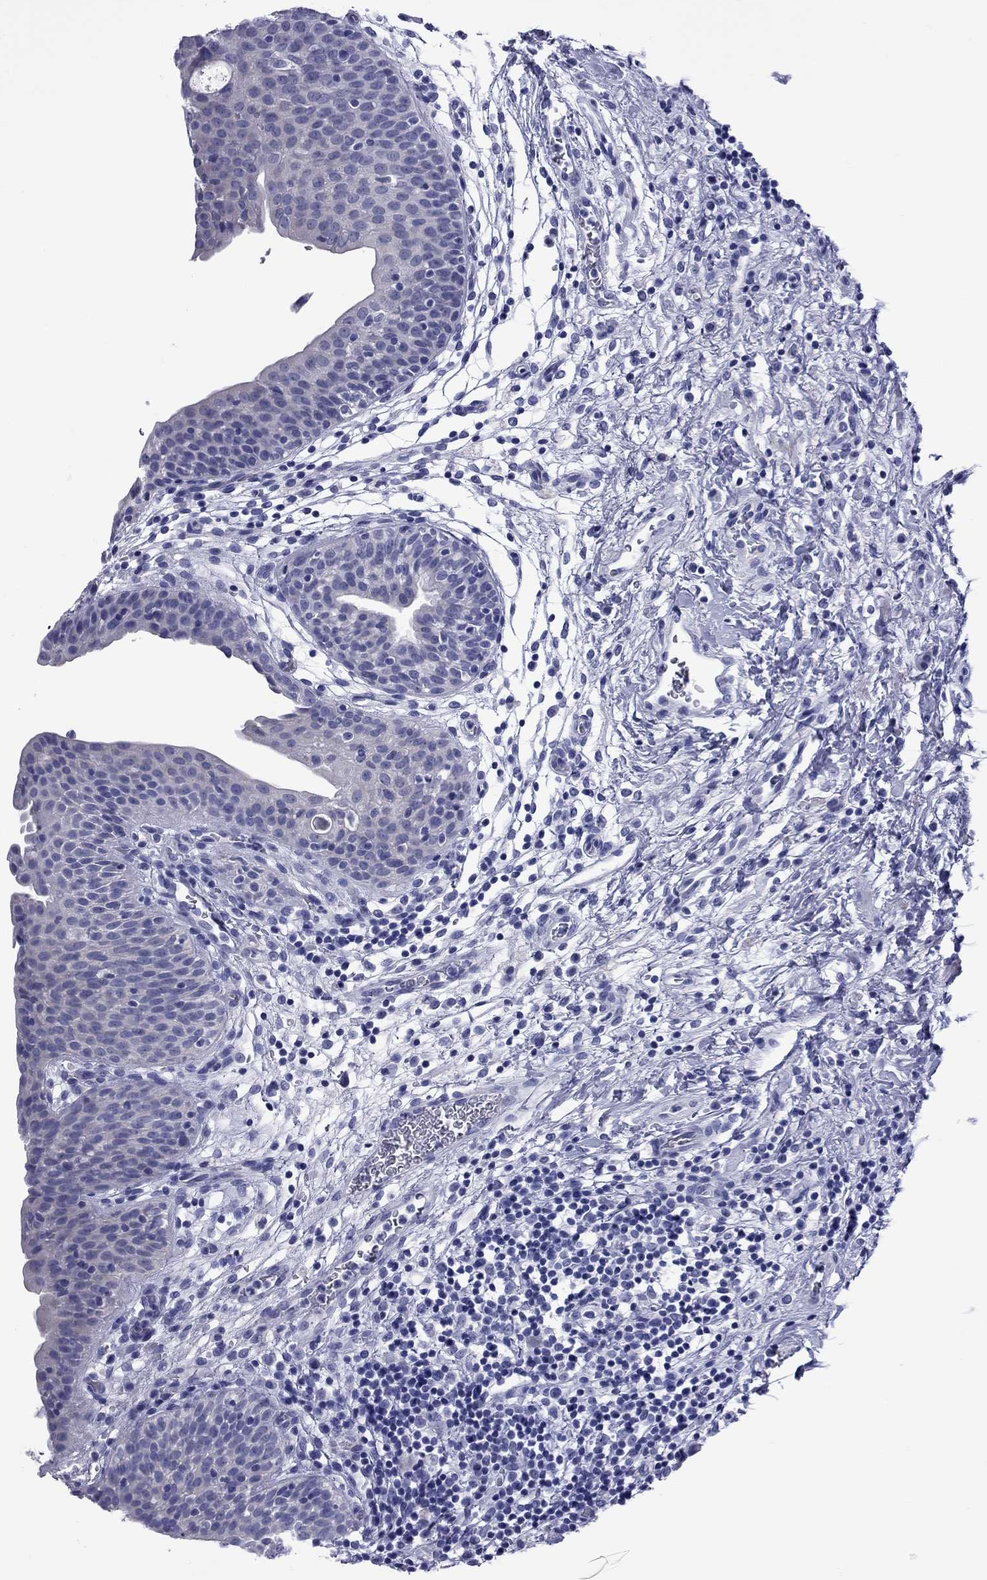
{"staining": {"intensity": "negative", "quantity": "none", "location": "none"}, "tissue": "urinary bladder", "cell_type": "Urothelial cells", "image_type": "normal", "snomed": [{"axis": "morphology", "description": "Normal tissue, NOS"}, {"axis": "topography", "description": "Urinary bladder"}], "caption": "Immunohistochemistry histopathology image of benign urinary bladder stained for a protein (brown), which shows no positivity in urothelial cells.", "gene": "EPPIN", "patient": {"sex": "male", "age": 37}}